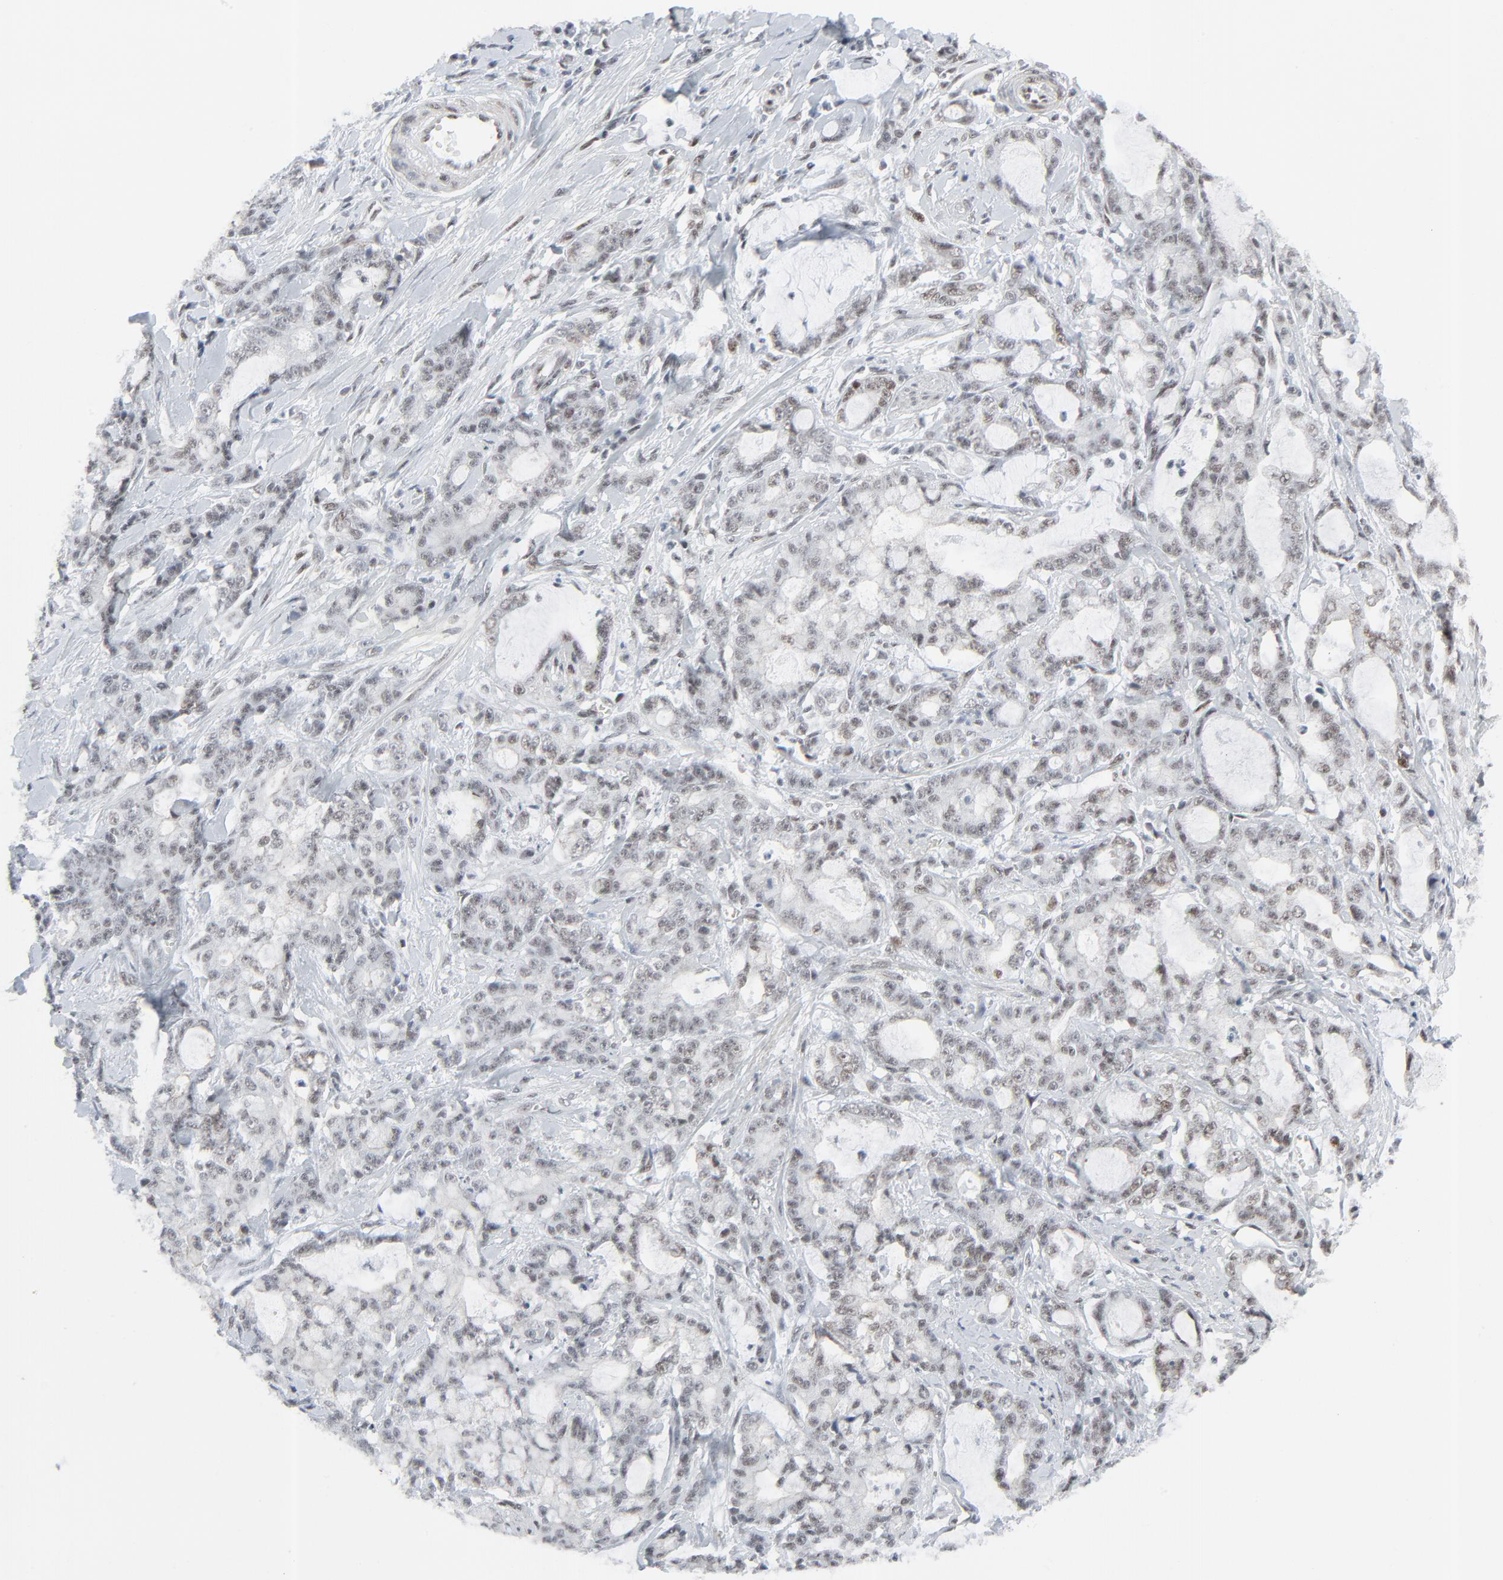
{"staining": {"intensity": "weak", "quantity": "<25%", "location": "nuclear"}, "tissue": "pancreatic cancer", "cell_type": "Tumor cells", "image_type": "cancer", "snomed": [{"axis": "morphology", "description": "Adenocarcinoma, NOS"}, {"axis": "topography", "description": "Pancreas"}], "caption": "Micrograph shows no protein expression in tumor cells of adenocarcinoma (pancreatic) tissue.", "gene": "FBXO28", "patient": {"sex": "female", "age": 73}}